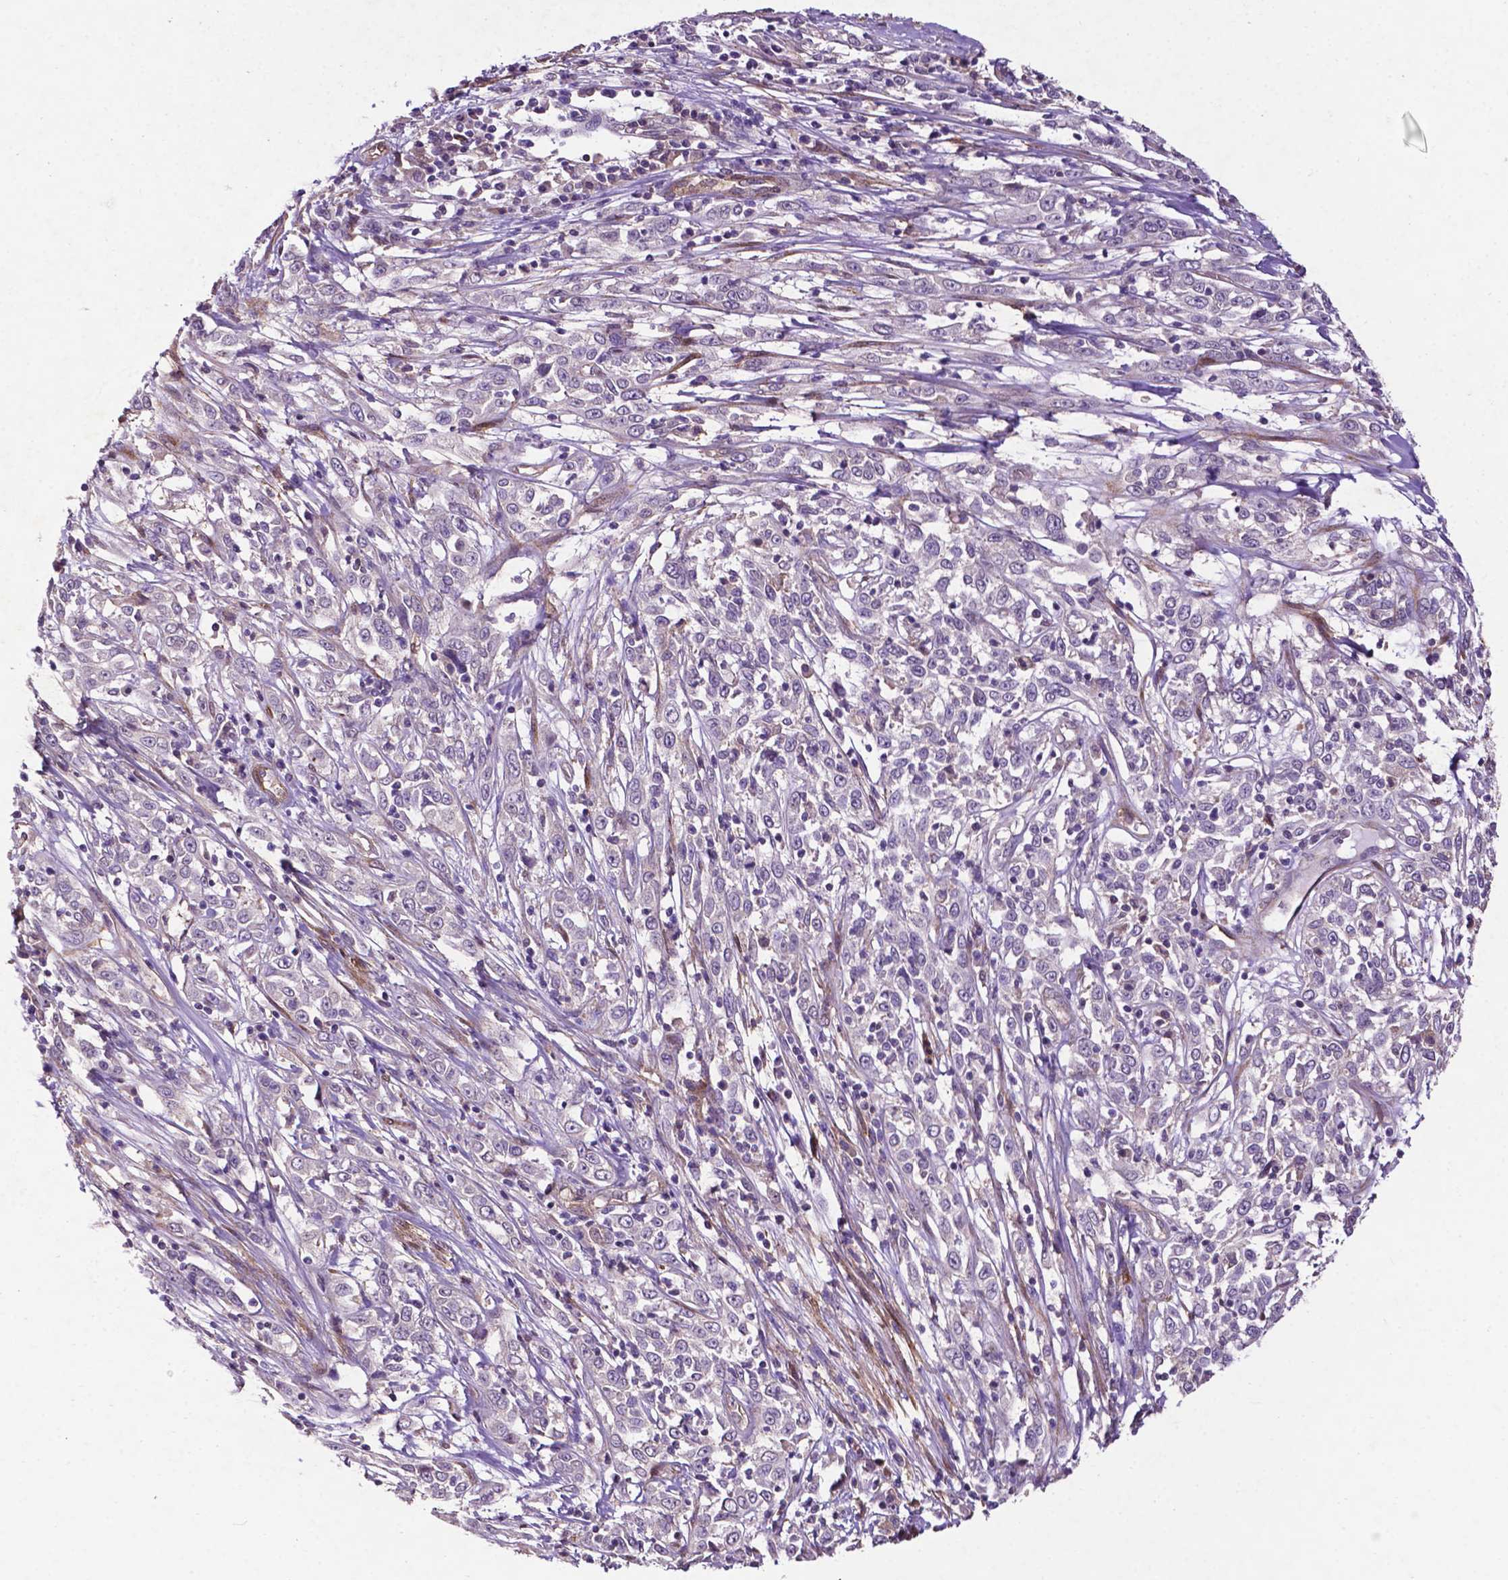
{"staining": {"intensity": "negative", "quantity": "none", "location": "none"}, "tissue": "cervical cancer", "cell_type": "Tumor cells", "image_type": "cancer", "snomed": [{"axis": "morphology", "description": "Adenocarcinoma, NOS"}, {"axis": "topography", "description": "Cervix"}], "caption": "High magnification brightfield microscopy of cervical adenocarcinoma stained with DAB (brown) and counterstained with hematoxylin (blue): tumor cells show no significant staining.", "gene": "RRAS", "patient": {"sex": "female", "age": 40}}